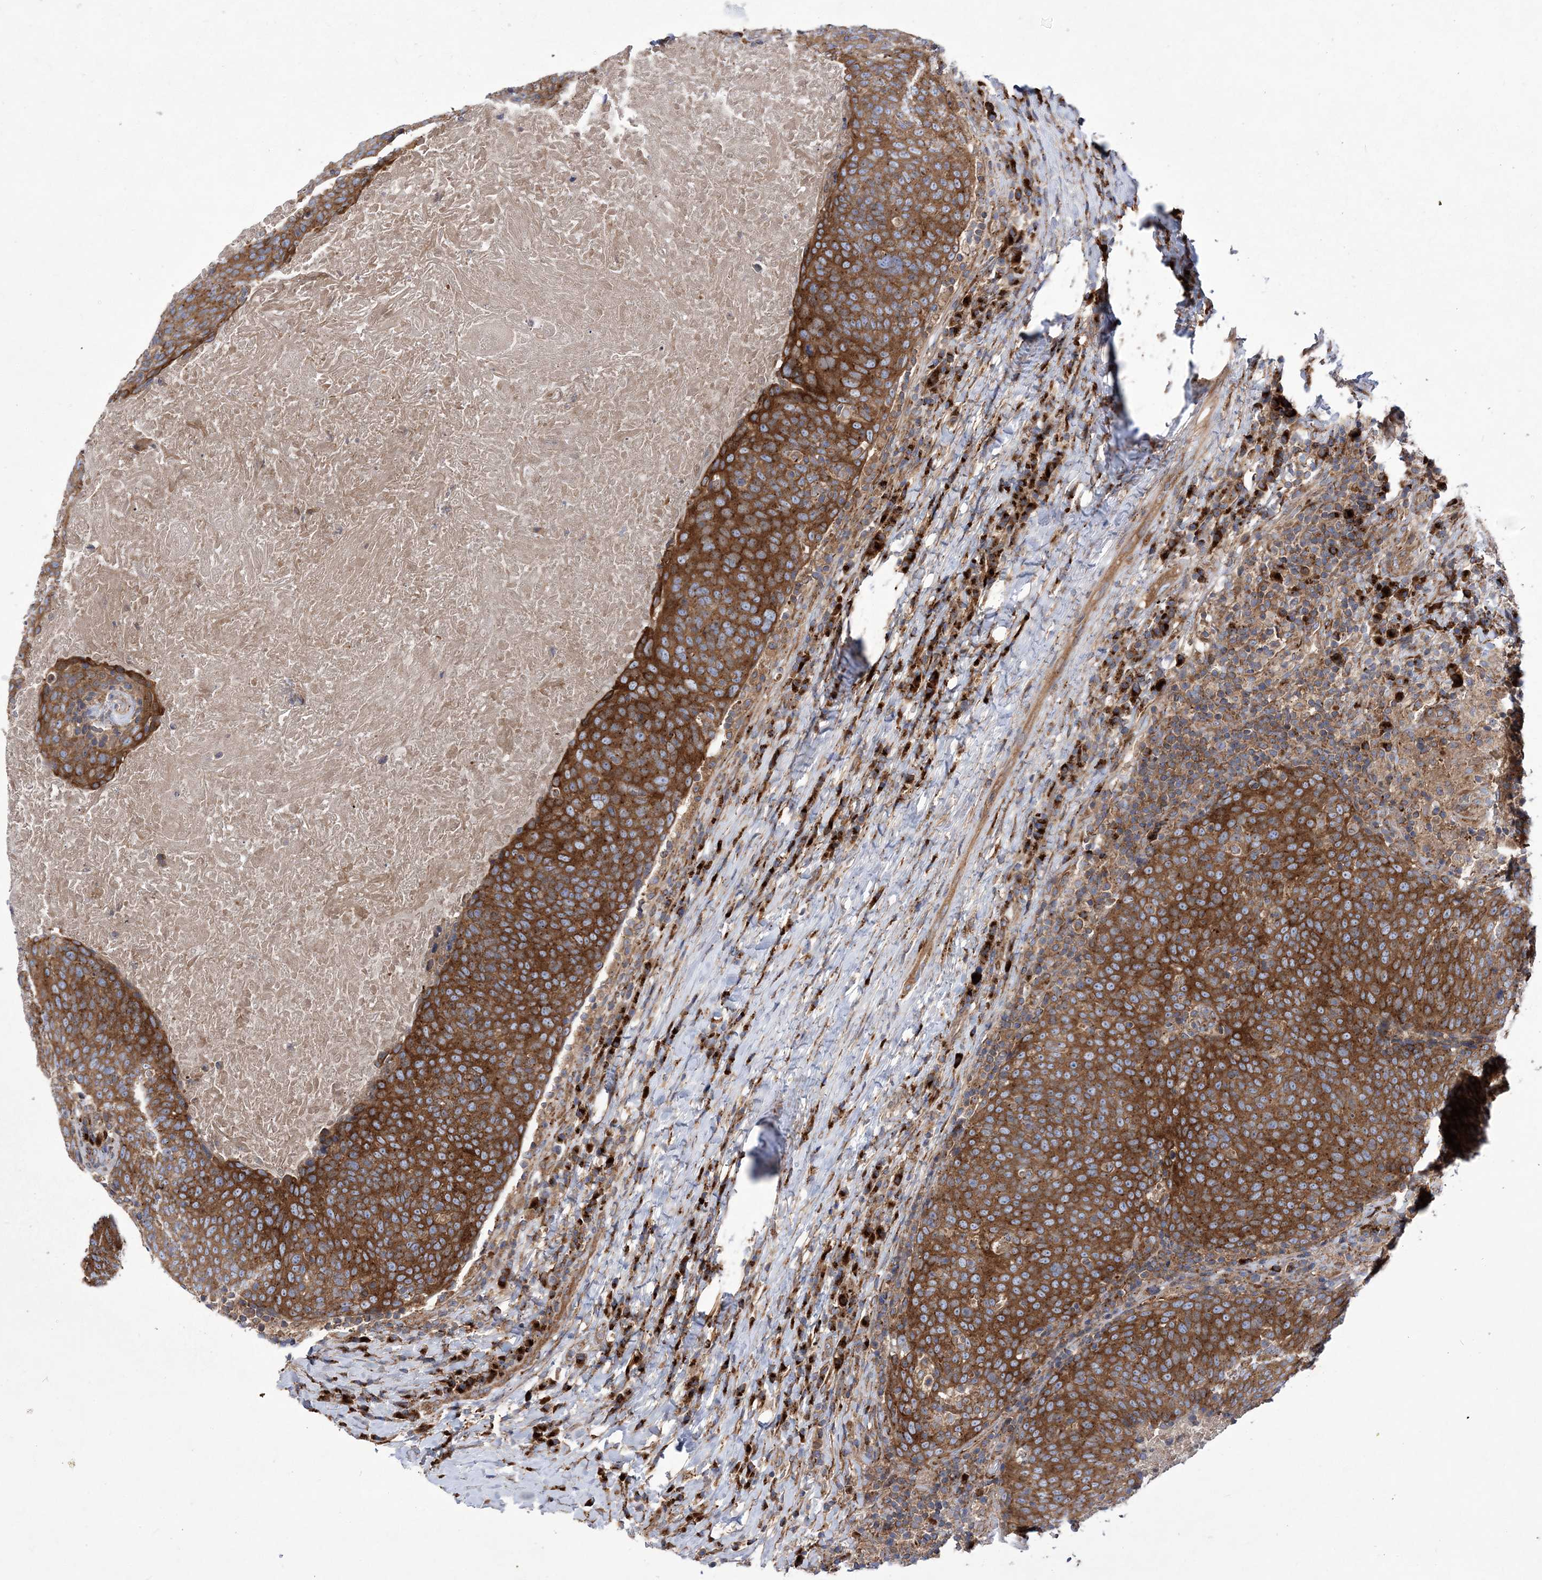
{"staining": {"intensity": "strong", "quantity": ">75%", "location": "cytoplasmic/membranous"}, "tissue": "head and neck cancer", "cell_type": "Tumor cells", "image_type": "cancer", "snomed": [{"axis": "morphology", "description": "Squamous cell carcinoma, NOS"}, {"axis": "morphology", "description": "Squamous cell carcinoma, metastatic, NOS"}, {"axis": "topography", "description": "Lymph node"}, {"axis": "topography", "description": "Head-Neck"}], "caption": "A high amount of strong cytoplasmic/membranous positivity is seen in approximately >75% of tumor cells in head and neck cancer (metastatic squamous cell carcinoma) tissue.", "gene": "COPB2", "patient": {"sex": "male", "age": 62}}